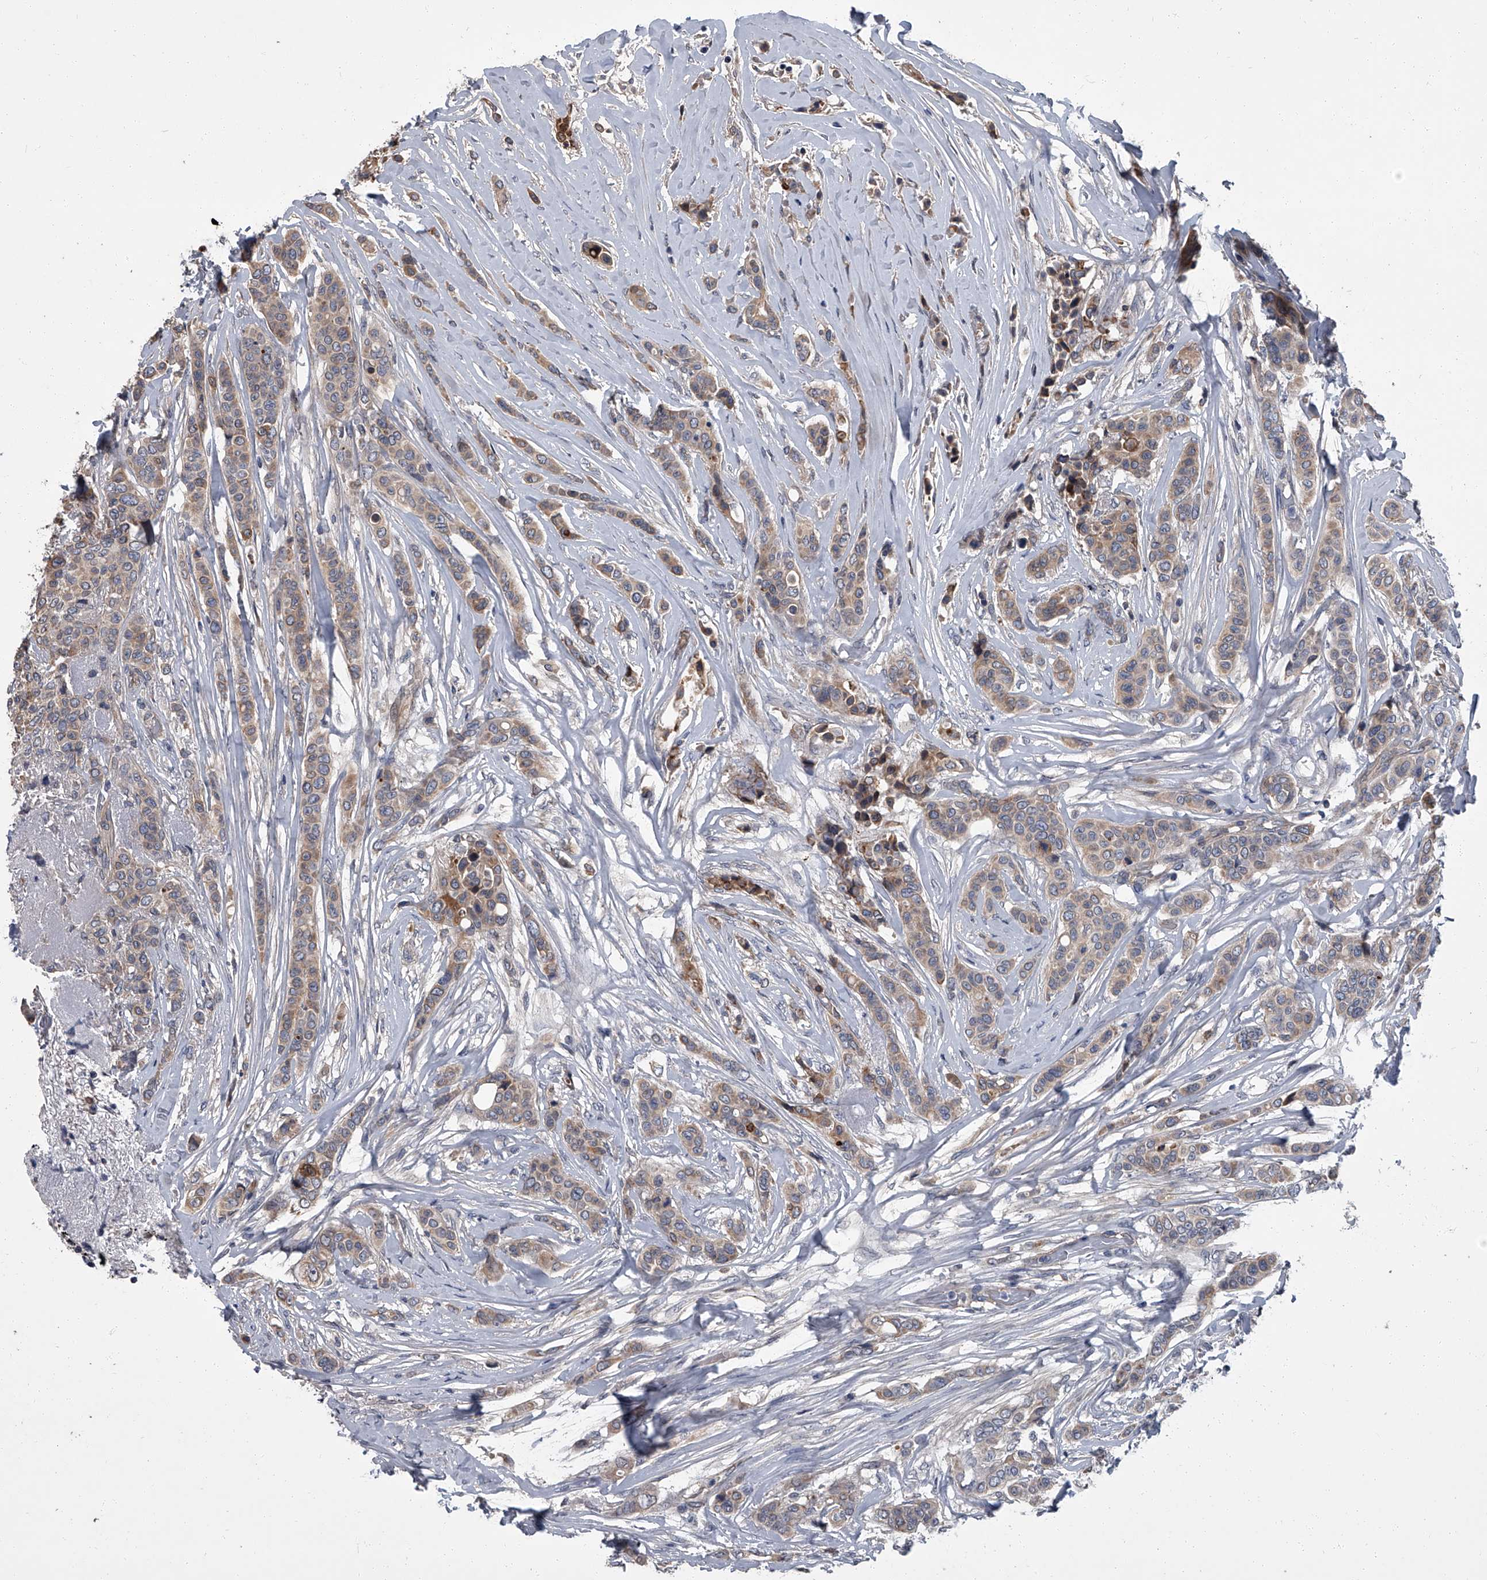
{"staining": {"intensity": "weak", "quantity": ">75%", "location": "cytoplasmic/membranous"}, "tissue": "breast cancer", "cell_type": "Tumor cells", "image_type": "cancer", "snomed": [{"axis": "morphology", "description": "Lobular carcinoma"}, {"axis": "topography", "description": "Breast"}], "caption": "The micrograph displays immunohistochemical staining of breast lobular carcinoma. There is weak cytoplasmic/membranous positivity is seen in approximately >75% of tumor cells.", "gene": "SIRT4", "patient": {"sex": "female", "age": 51}}